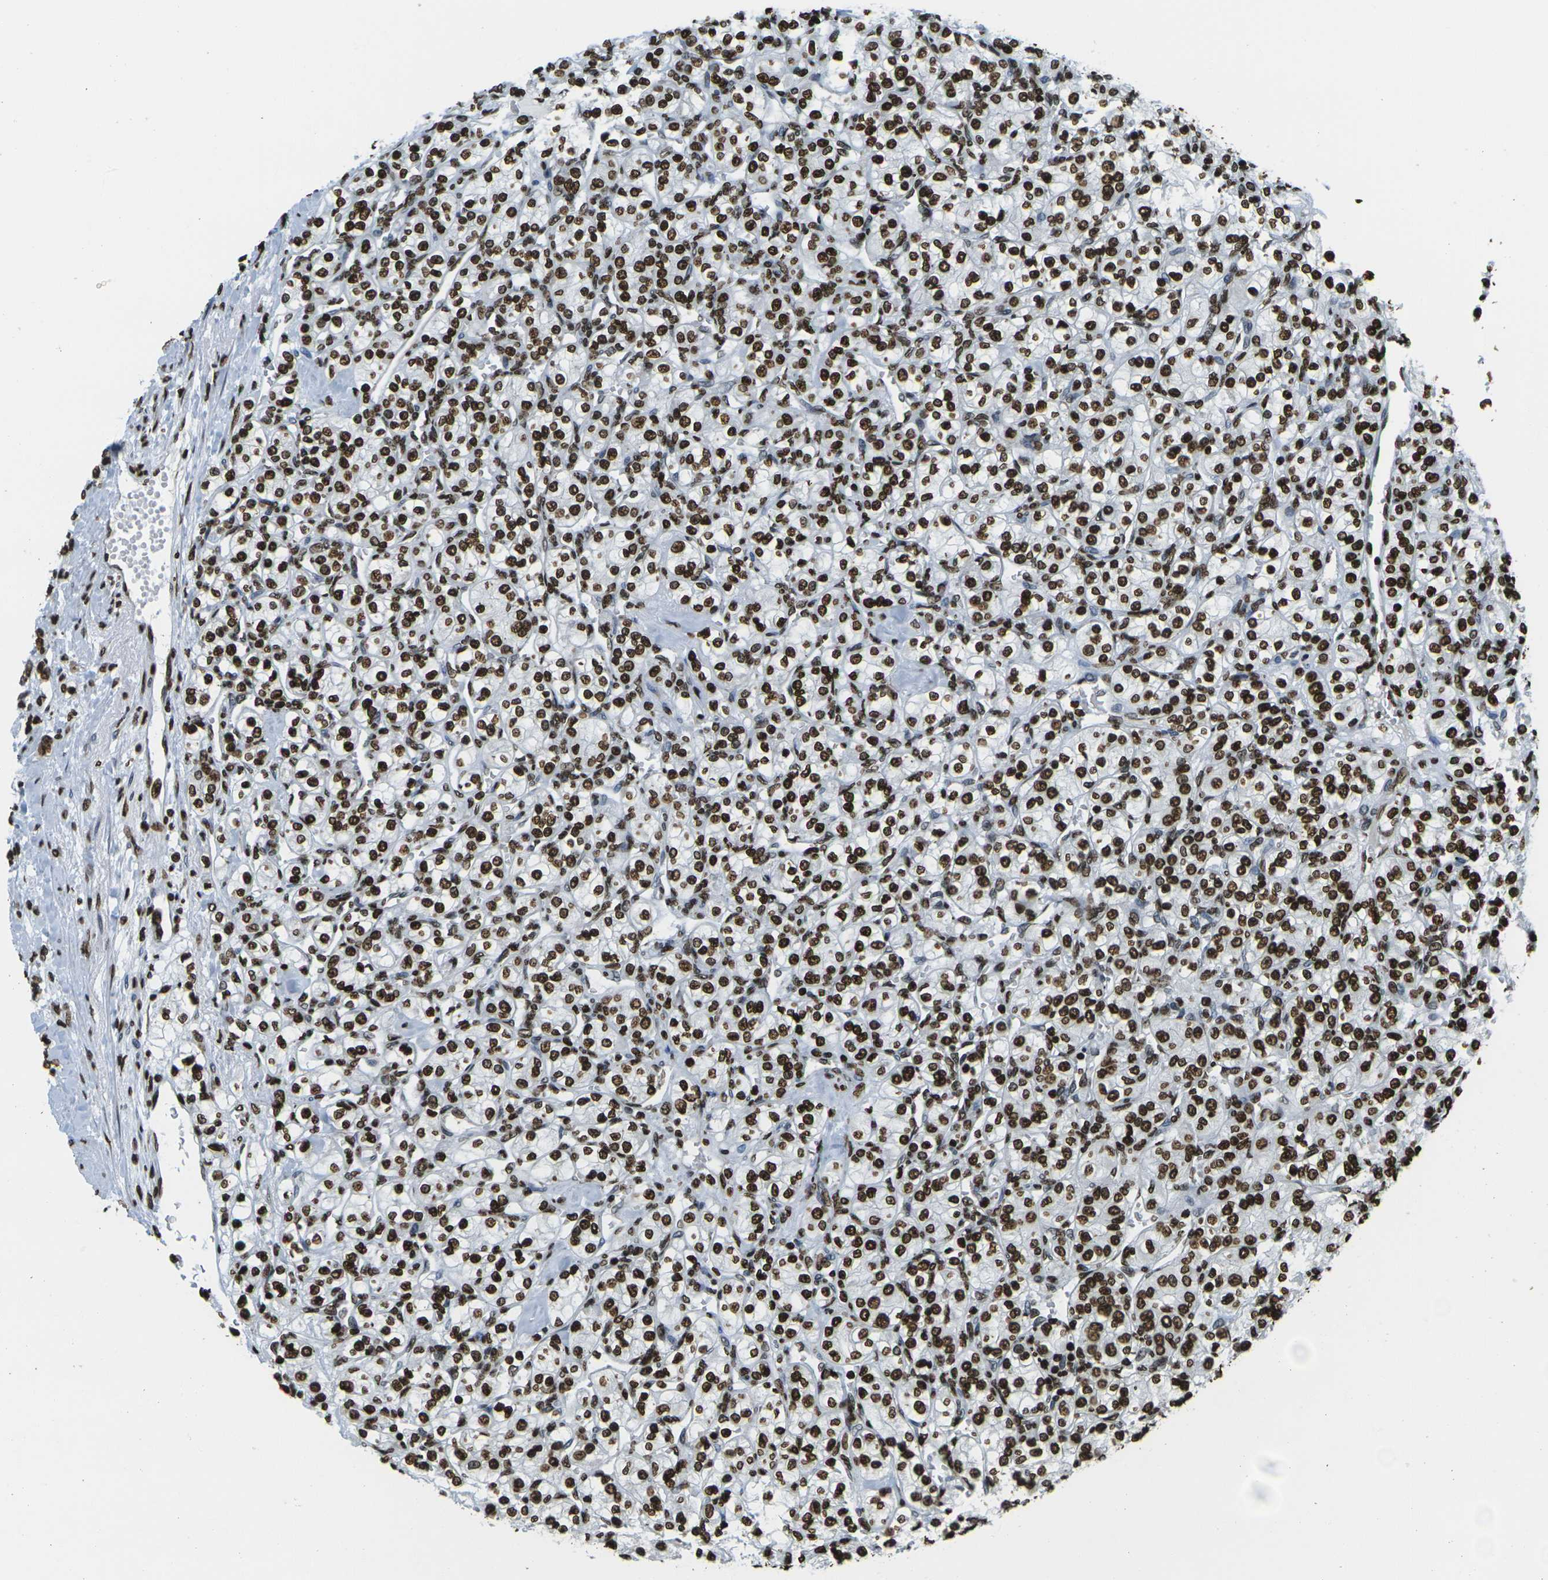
{"staining": {"intensity": "strong", "quantity": ">75%", "location": "nuclear"}, "tissue": "renal cancer", "cell_type": "Tumor cells", "image_type": "cancer", "snomed": [{"axis": "morphology", "description": "Adenocarcinoma, NOS"}, {"axis": "topography", "description": "Kidney"}], "caption": "A brown stain highlights strong nuclear staining of a protein in renal adenocarcinoma tumor cells.", "gene": "H1-2", "patient": {"sex": "male", "age": 77}}